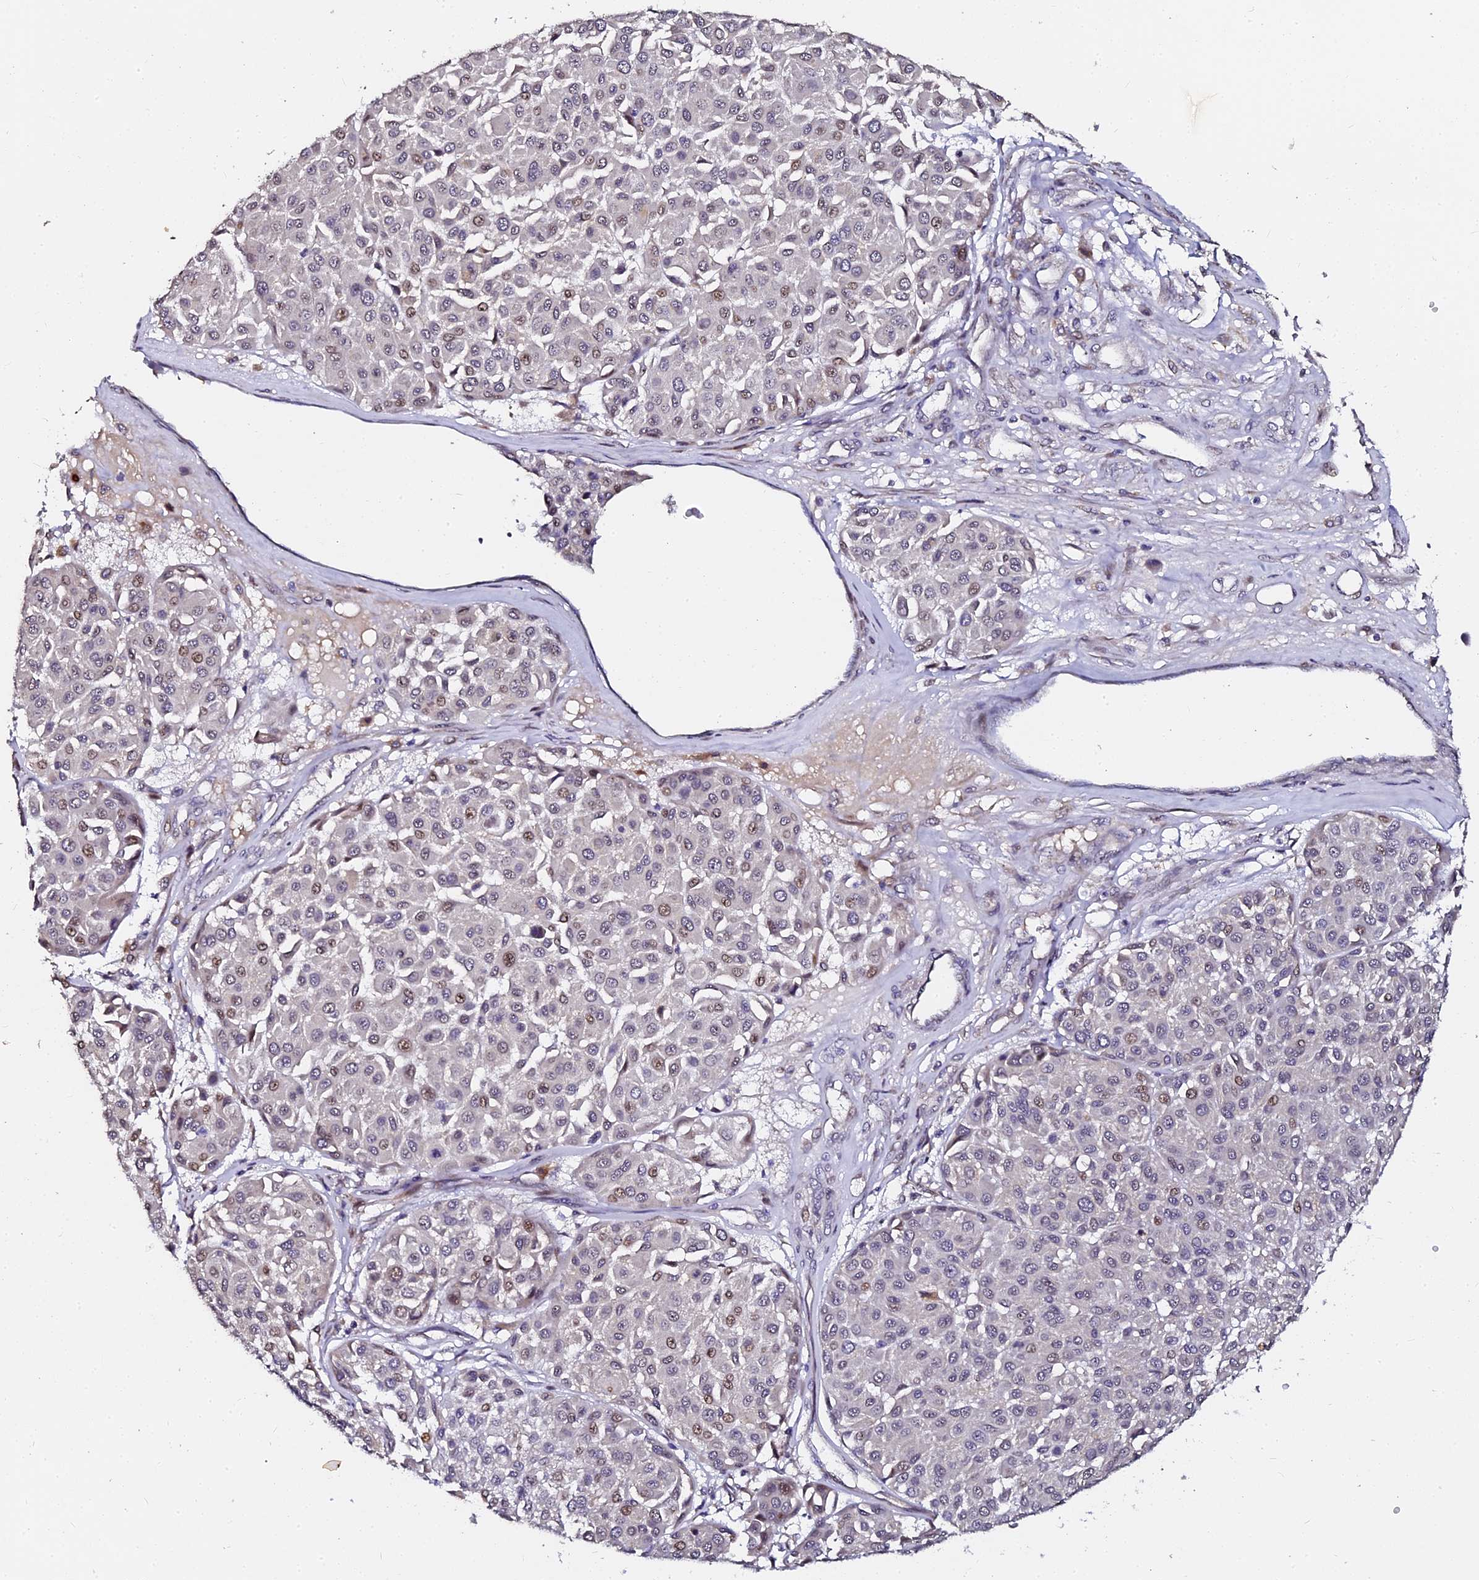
{"staining": {"intensity": "moderate", "quantity": "25%-75%", "location": "nuclear"}, "tissue": "melanoma", "cell_type": "Tumor cells", "image_type": "cancer", "snomed": [{"axis": "morphology", "description": "Malignant melanoma, Metastatic site"}, {"axis": "topography", "description": "Soft tissue"}], "caption": "Tumor cells demonstrate moderate nuclear expression in approximately 25%-75% of cells in malignant melanoma (metastatic site). Nuclei are stained in blue.", "gene": "GPN3", "patient": {"sex": "male", "age": 41}}